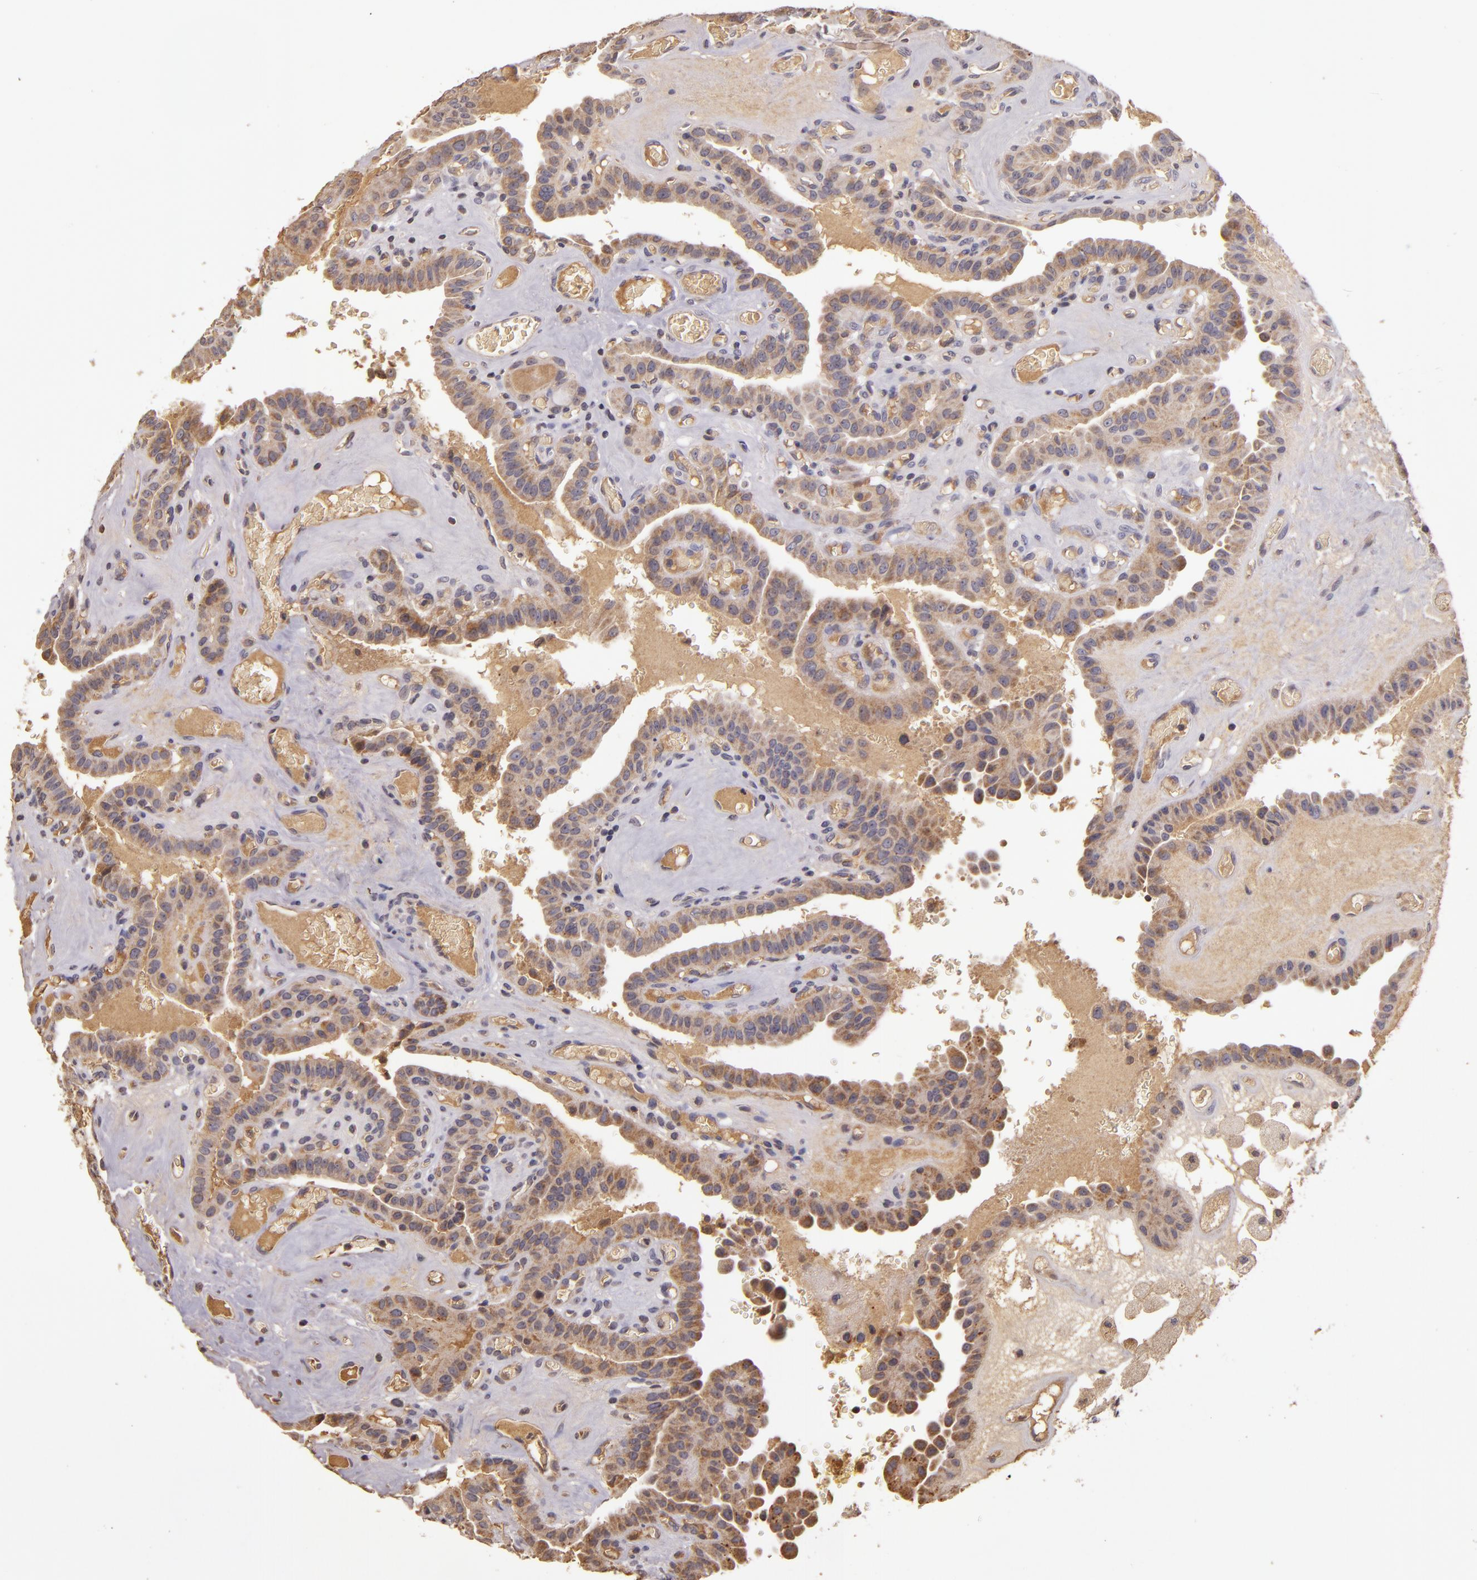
{"staining": {"intensity": "moderate", "quantity": ">75%", "location": "cytoplasmic/membranous"}, "tissue": "thyroid cancer", "cell_type": "Tumor cells", "image_type": "cancer", "snomed": [{"axis": "morphology", "description": "Papillary adenocarcinoma, NOS"}, {"axis": "topography", "description": "Thyroid gland"}], "caption": "Protein staining of papillary adenocarcinoma (thyroid) tissue exhibits moderate cytoplasmic/membranous staining in approximately >75% of tumor cells.", "gene": "ABL1", "patient": {"sex": "male", "age": 87}}